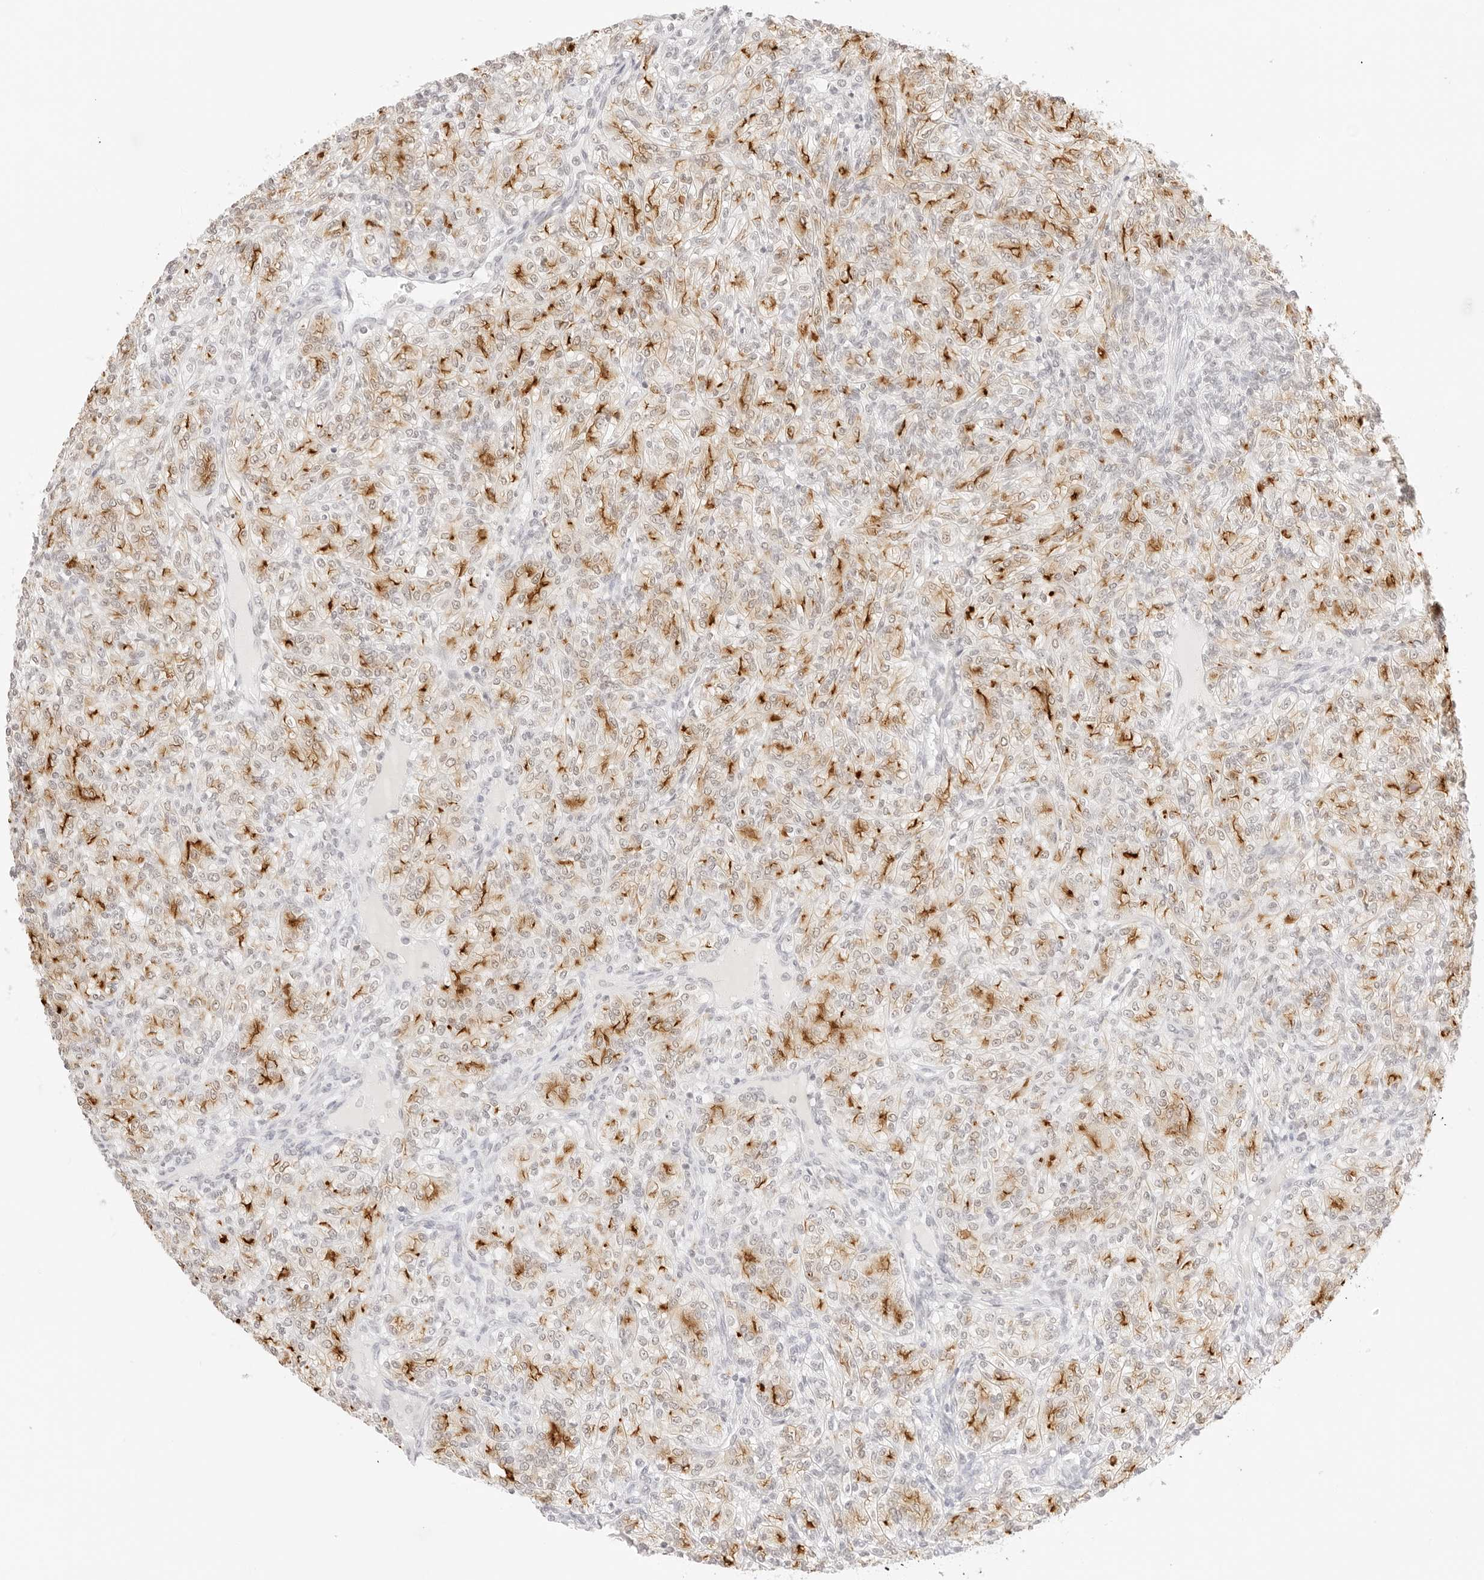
{"staining": {"intensity": "moderate", "quantity": "25%-75%", "location": "cytoplasmic/membranous"}, "tissue": "renal cancer", "cell_type": "Tumor cells", "image_type": "cancer", "snomed": [{"axis": "morphology", "description": "Adenocarcinoma, NOS"}, {"axis": "topography", "description": "Kidney"}], "caption": "Renal adenocarcinoma tissue shows moderate cytoplasmic/membranous staining in approximately 25%-75% of tumor cells", "gene": "FBLN5", "patient": {"sex": "male", "age": 77}}